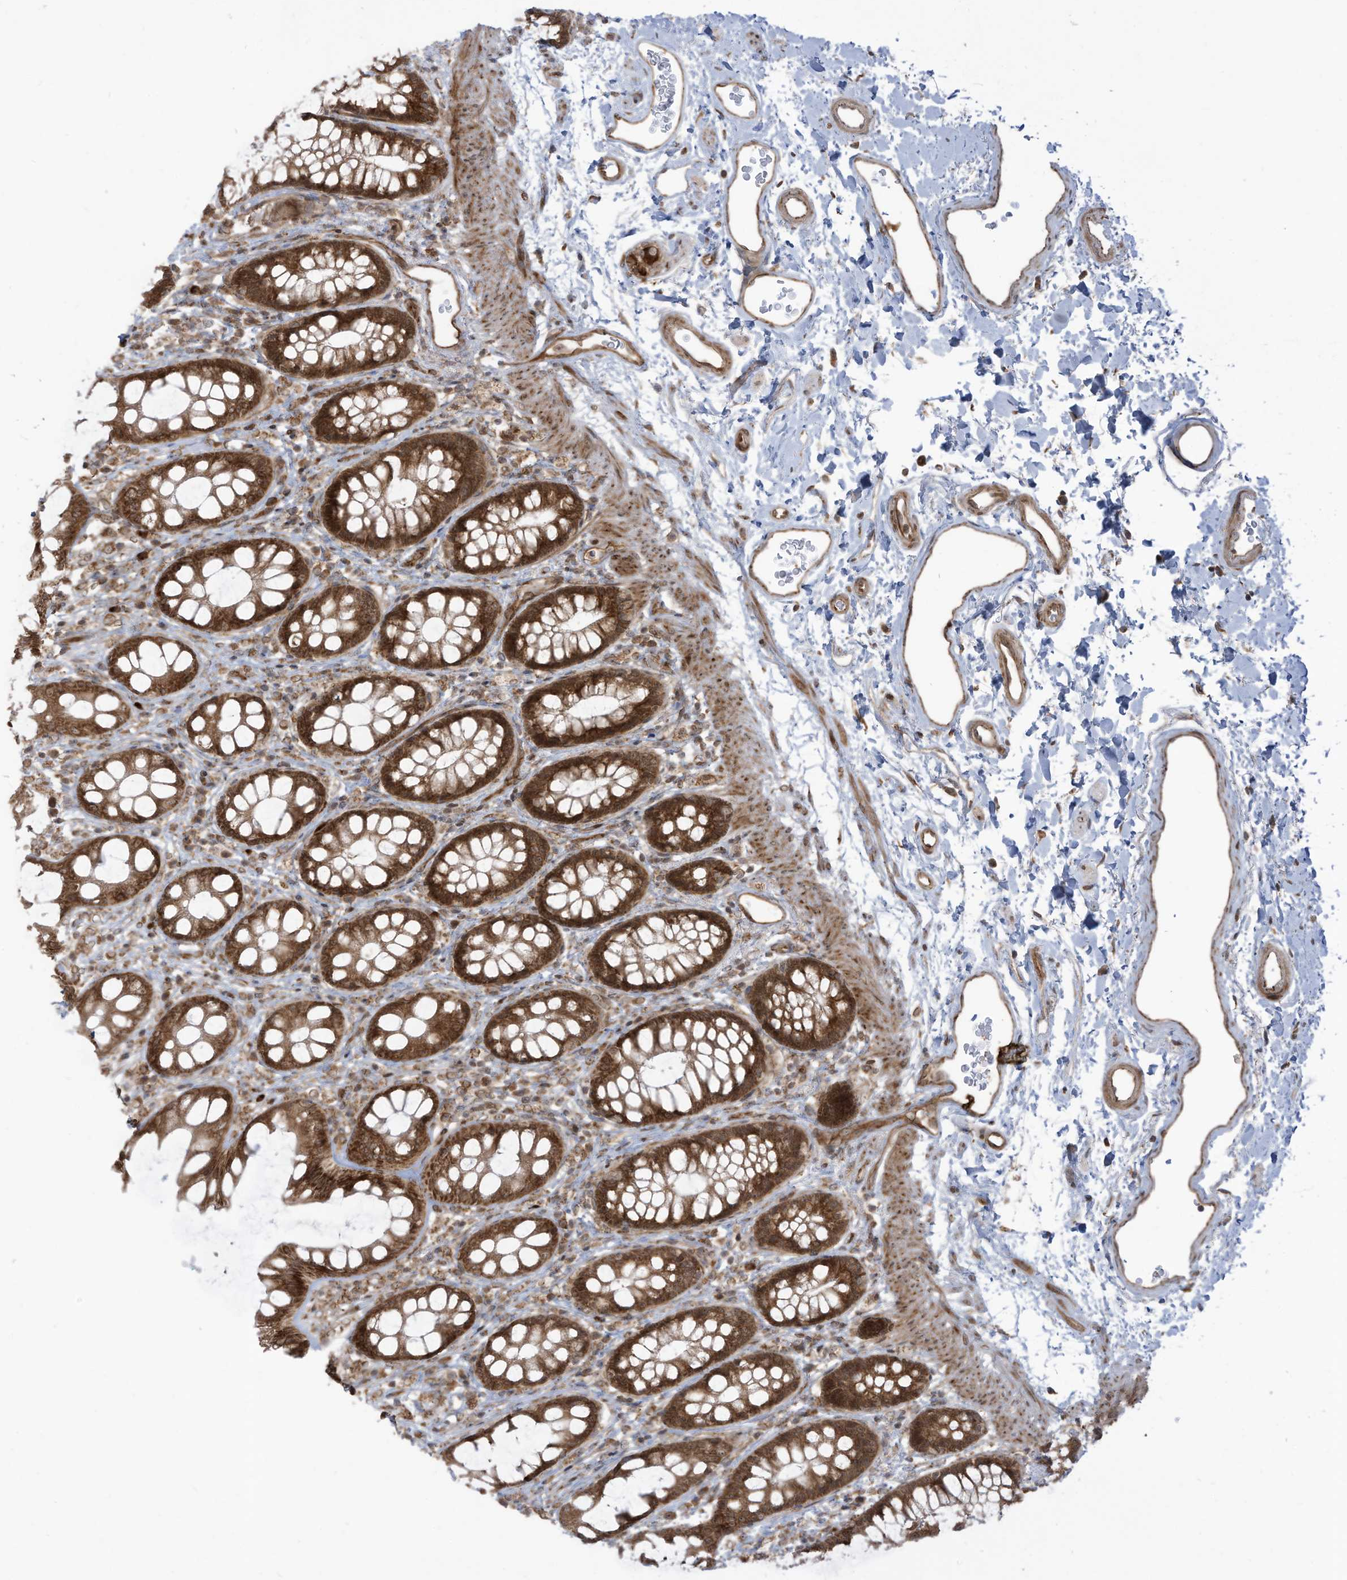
{"staining": {"intensity": "strong", "quantity": ">75%", "location": "cytoplasmic/membranous"}, "tissue": "rectum", "cell_type": "Glandular cells", "image_type": "normal", "snomed": [{"axis": "morphology", "description": "Normal tissue, NOS"}, {"axis": "topography", "description": "Rectum"}], "caption": "Approximately >75% of glandular cells in benign human rectum reveal strong cytoplasmic/membranous protein positivity as visualized by brown immunohistochemical staining.", "gene": "TRIM67", "patient": {"sex": "female", "age": 65}}